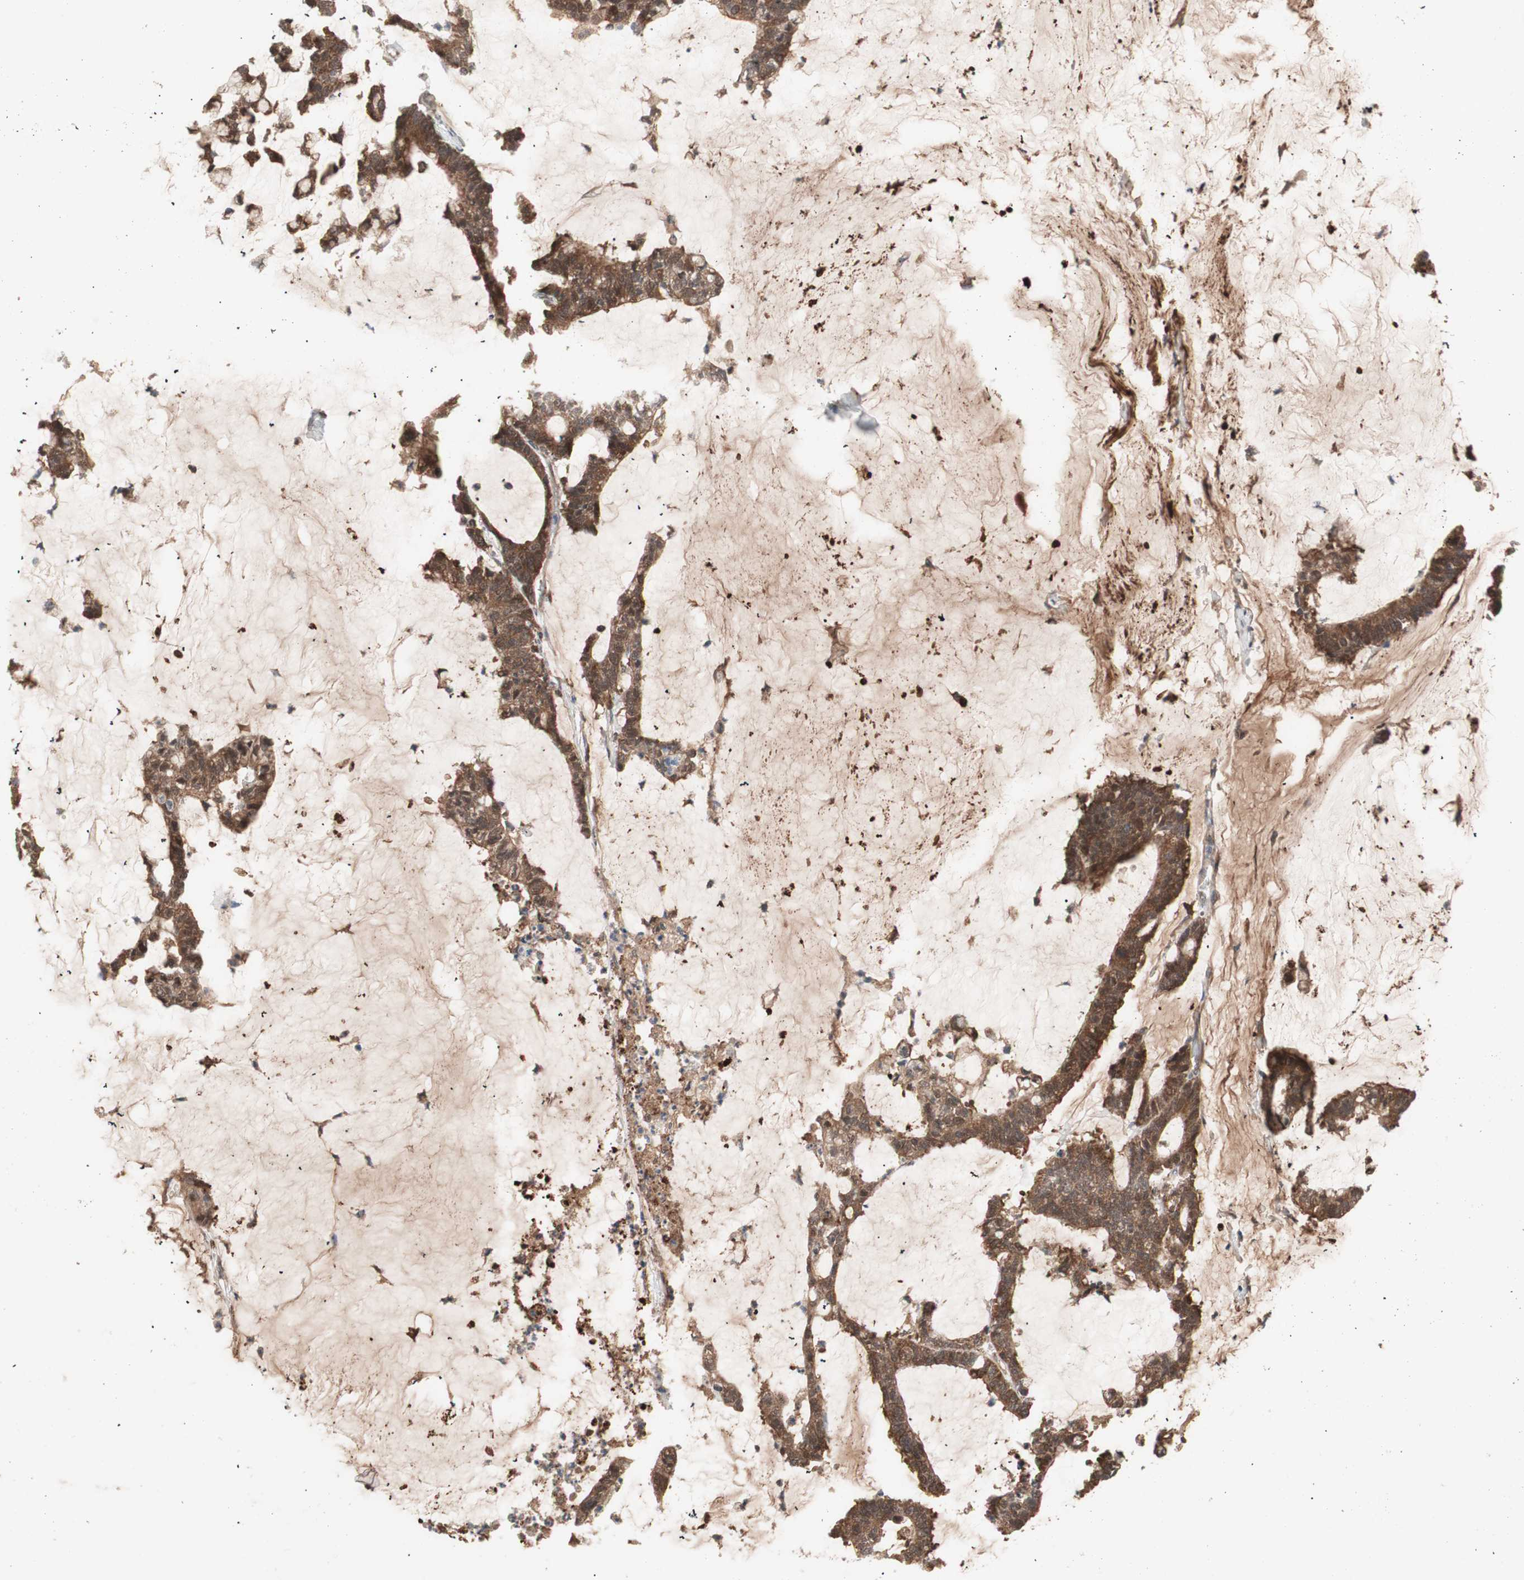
{"staining": {"intensity": "strong", "quantity": ">75%", "location": "cytoplasmic/membranous"}, "tissue": "colorectal cancer", "cell_type": "Tumor cells", "image_type": "cancer", "snomed": [{"axis": "morphology", "description": "Adenocarcinoma, NOS"}, {"axis": "topography", "description": "Colon"}], "caption": "Immunohistochemistry (IHC) photomicrograph of human adenocarcinoma (colorectal) stained for a protein (brown), which exhibits high levels of strong cytoplasmic/membranous staining in approximately >75% of tumor cells.", "gene": "HMBS", "patient": {"sex": "female", "age": 84}}